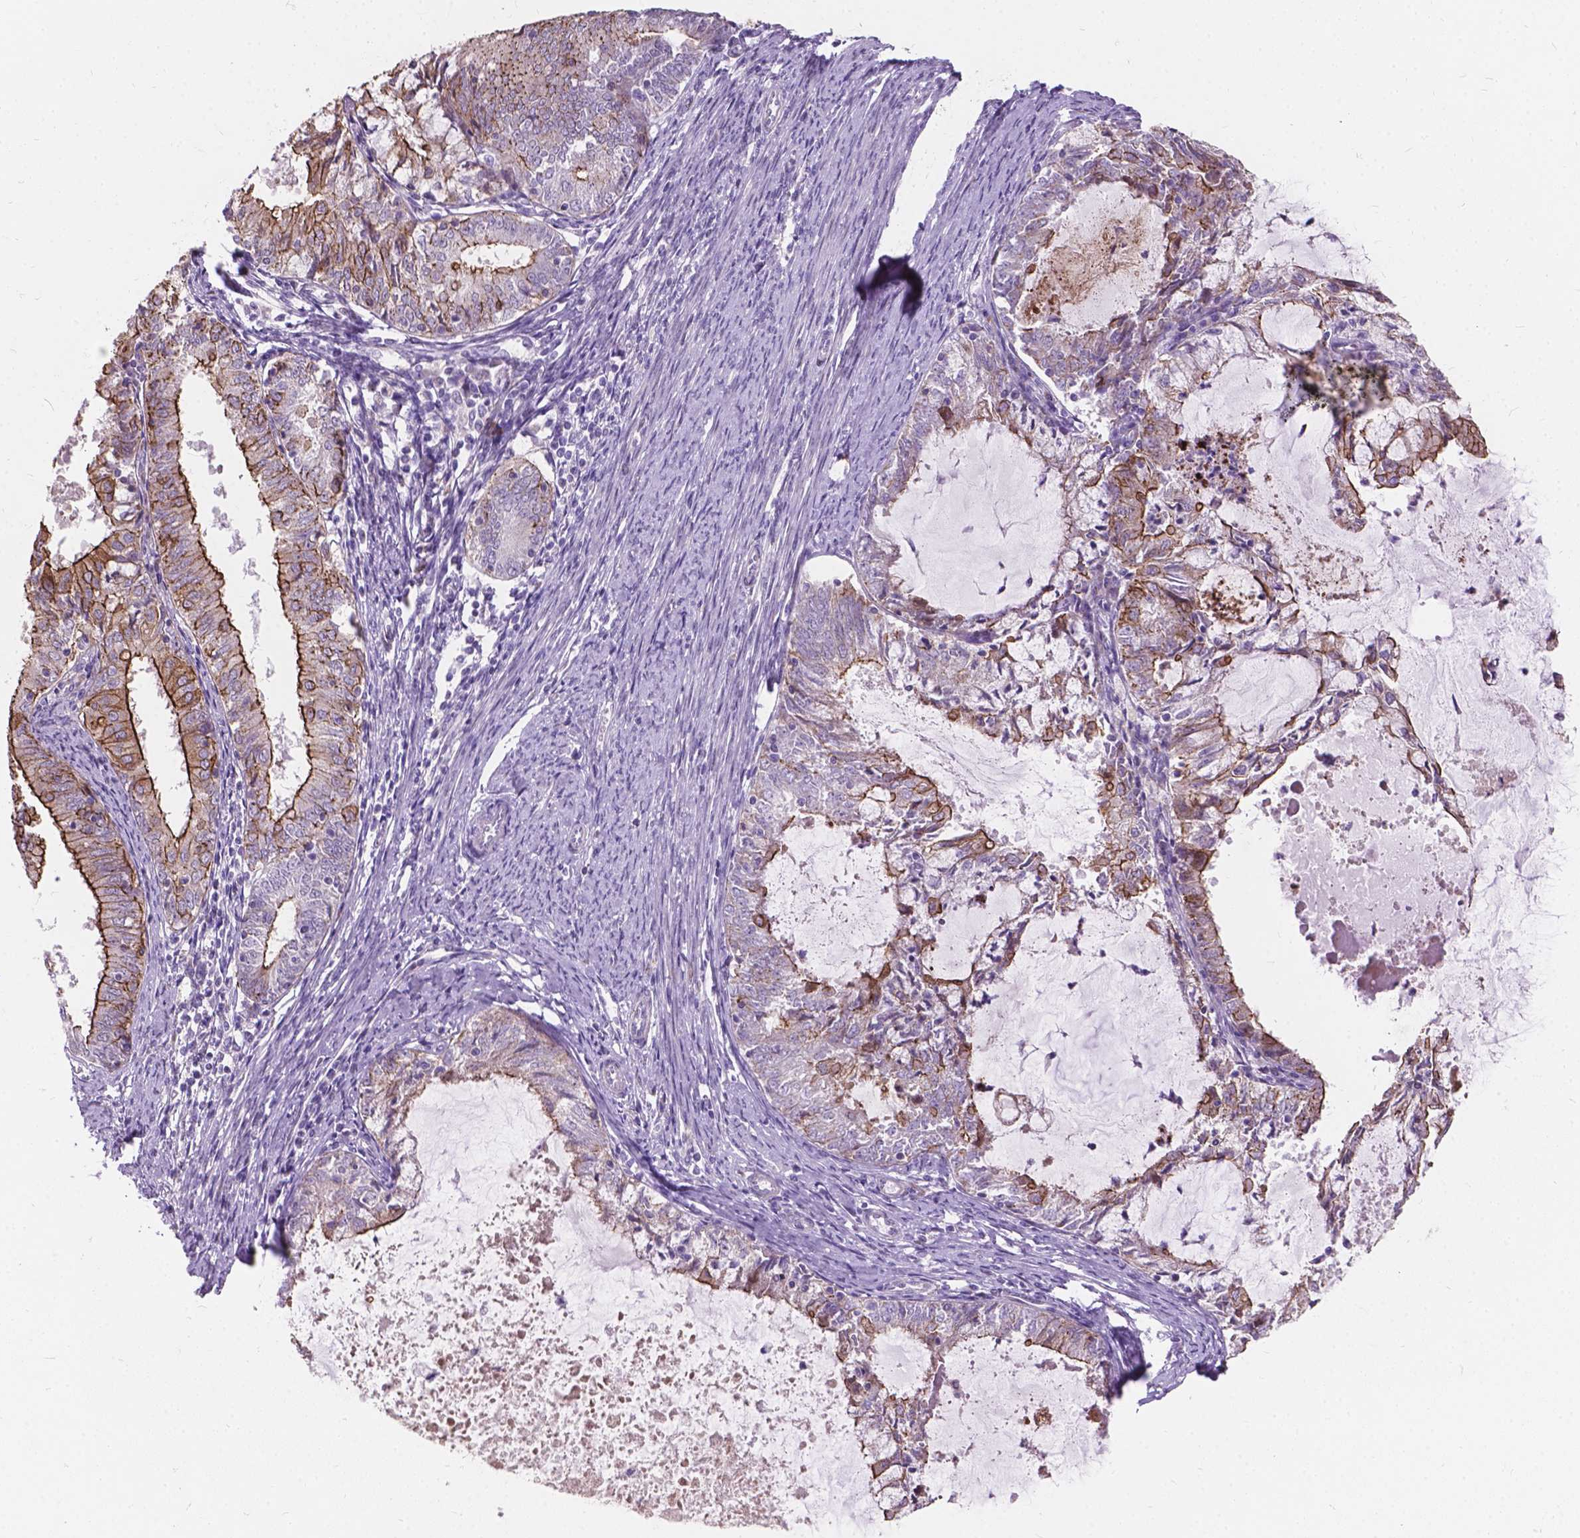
{"staining": {"intensity": "moderate", "quantity": "<25%", "location": "cytoplasmic/membranous"}, "tissue": "endometrial cancer", "cell_type": "Tumor cells", "image_type": "cancer", "snomed": [{"axis": "morphology", "description": "Adenocarcinoma, NOS"}, {"axis": "topography", "description": "Endometrium"}], "caption": "The photomicrograph shows immunohistochemical staining of endometrial cancer. There is moderate cytoplasmic/membranous expression is appreciated in about <25% of tumor cells. (Brightfield microscopy of DAB IHC at high magnification).", "gene": "MYH14", "patient": {"sex": "female", "age": 57}}